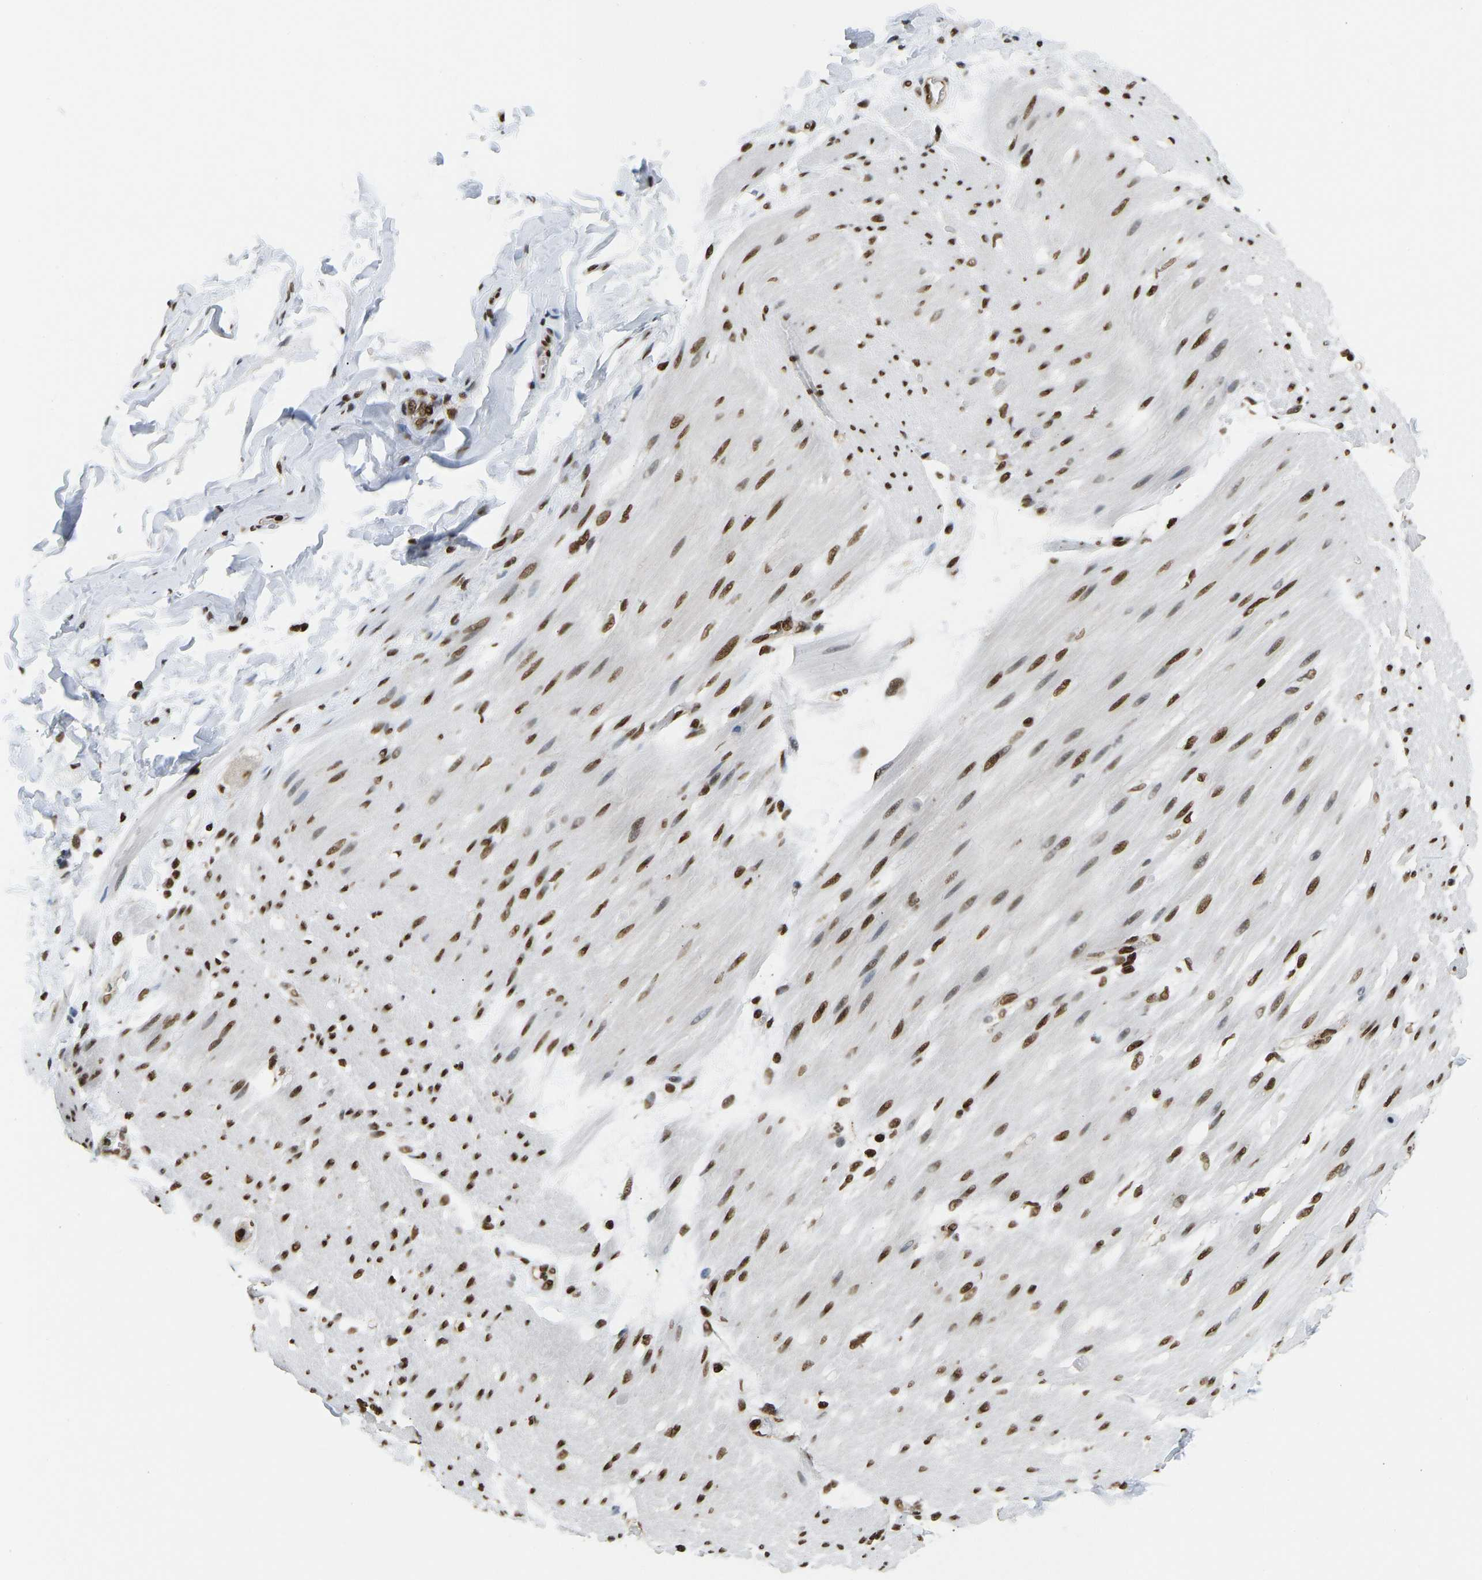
{"staining": {"intensity": "strong", "quantity": ">75%", "location": "nuclear"}, "tissue": "adipose tissue", "cell_type": "Adipocytes", "image_type": "normal", "snomed": [{"axis": "morphology", "description": "Normal tissue, NOS"}, {"axis": "morphology", "description": "Adenocarcinoma, NOS"}, {"axis": "topography", "description": "Duodenum"}, {"axis": "topography", "description": "Peripheral nerve tissue"}], "caption": "This is a micrograph of immunohistochemistry staining of normal adipose tissue, which shows strong positivity in the nuclear of adipocytes.", "gene": "ZSCAN20", "patient": {"sex": "female", "age": 60}}